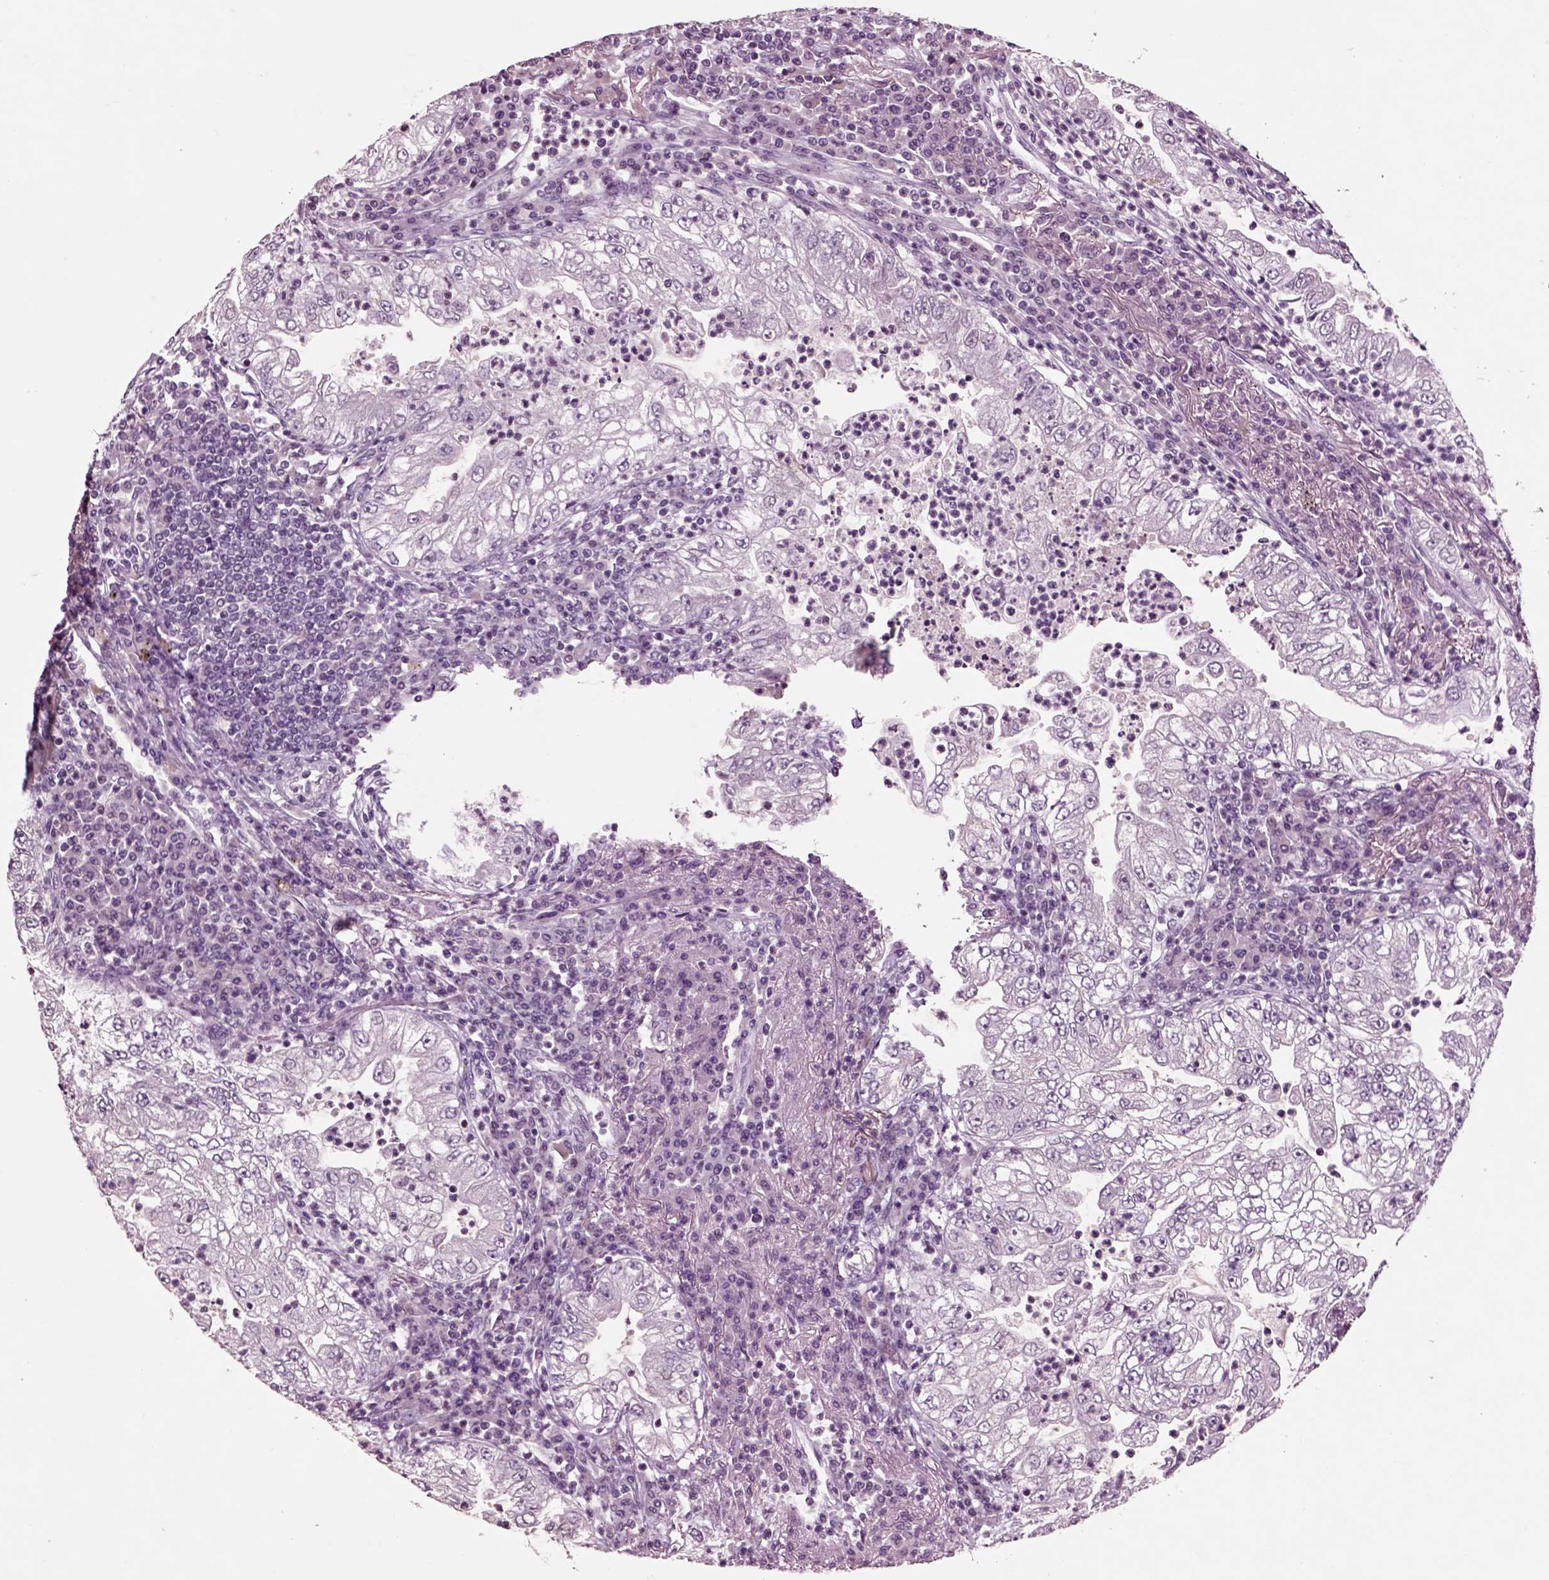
{"staining": {"intensity": "negative", "quantity": "none", "location": "none"}, "tissue": "lung cancer", "cell_type": "Tumor cells", "image_type": "cancer", "snomed": [{"axis": "morphology", "description": "Adenocarcinoma, NOS"}, {"axis": "topography", "description": "Lung"}], "caption": "Tumor cells show no significant protein positivity in lung cancer (adenocarcinoma). The staining is performed using DAB brown chromogen with nuclei counter-stained in using hematoxylin.", "gene": "CHGB", "patient": {"sex": "female", "age": 73}}